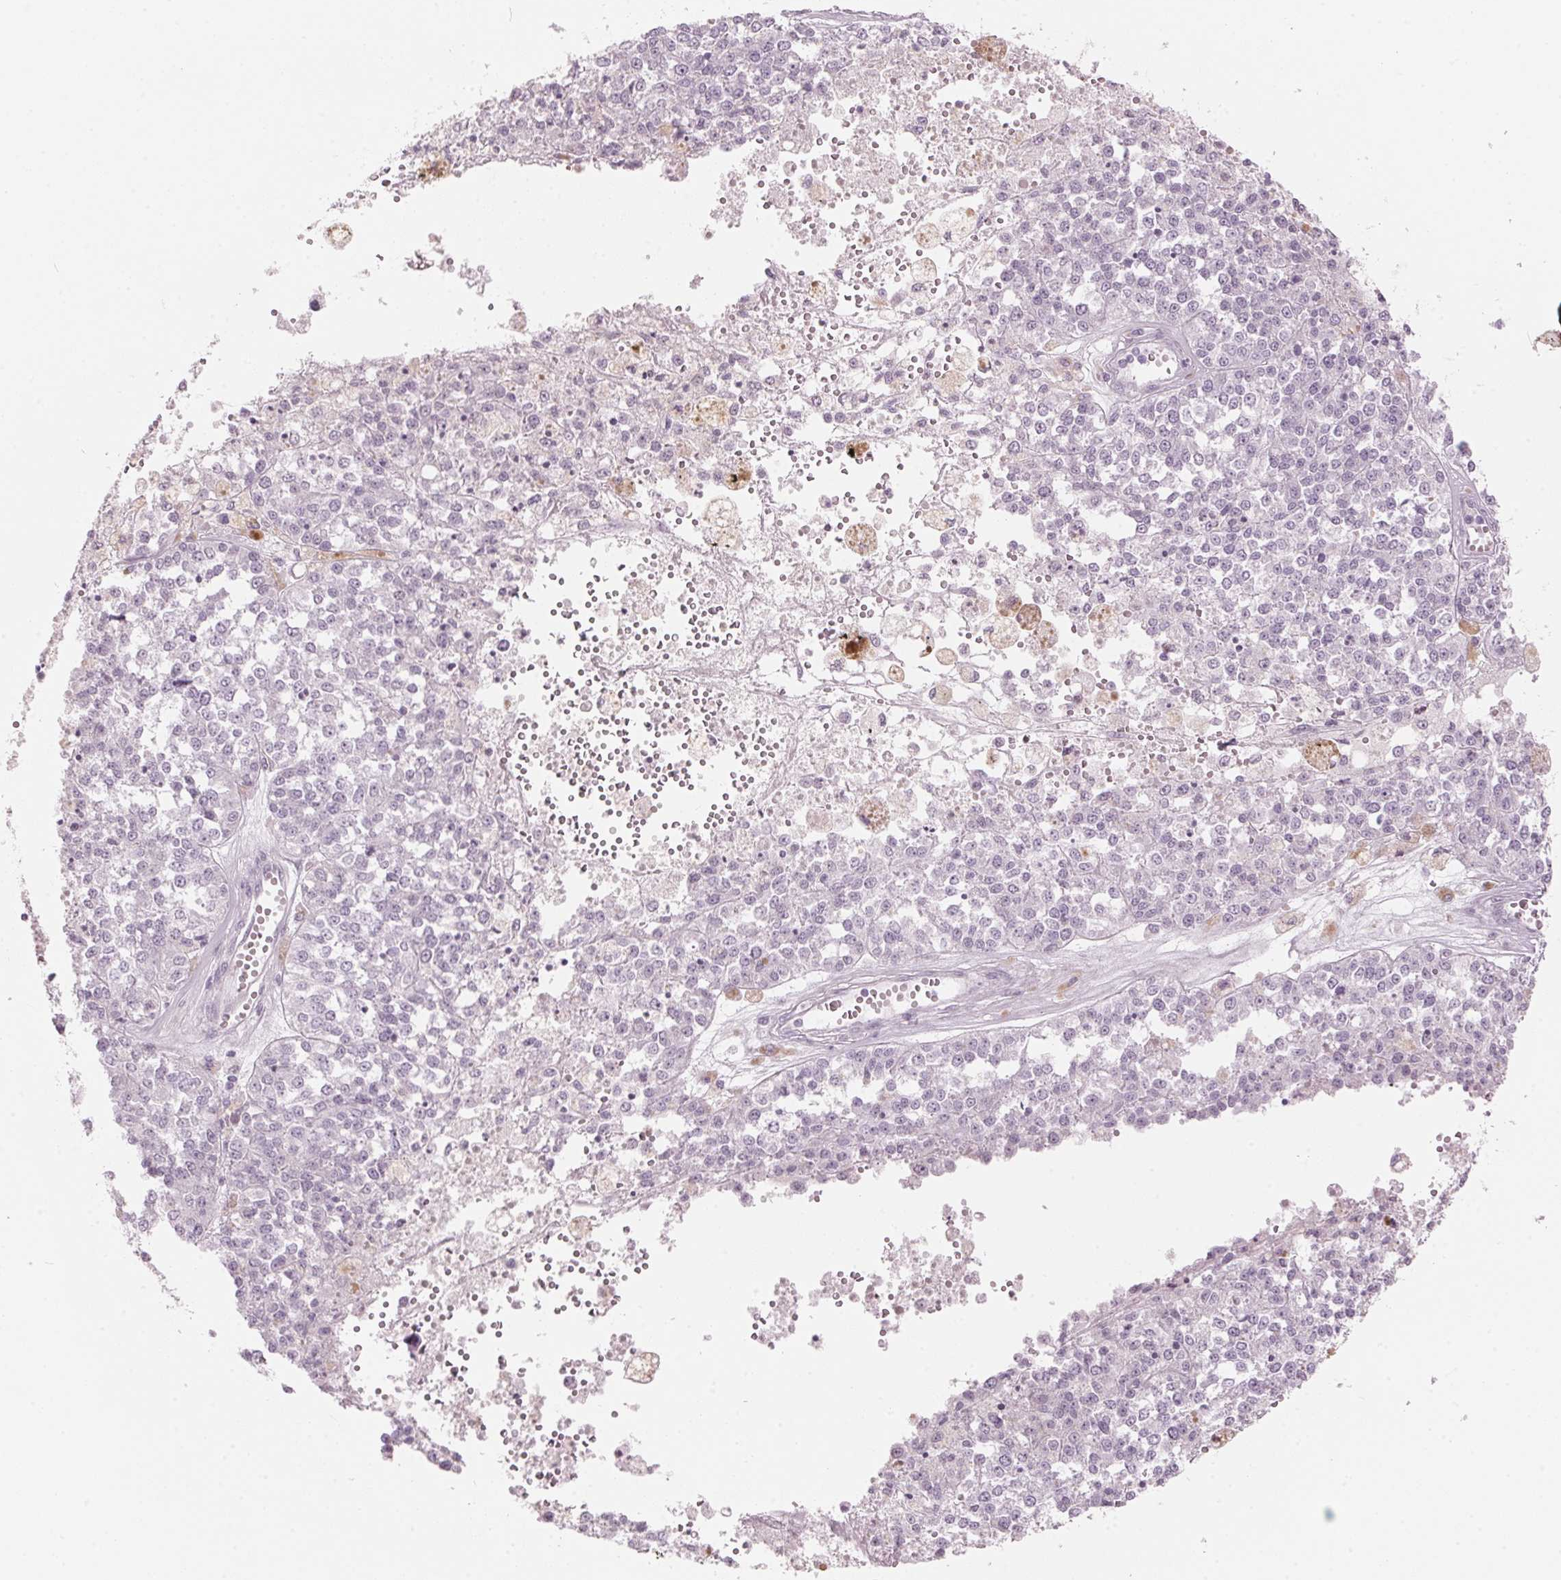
{"staining": {"intensity": "negative", "quantity": "none", "location": "none"}, "tissue": "melanoma", "cell_type": "Tumor cells", "image_type": "cancer", "snomed": [{"axis": "morphology", "description": "Malignant melanoma, Metastatic site"}, {"axis": "topography", "description": "Lymph node"}], "caption": "DAB immunohistochemical staining of human malignant melanoma (metastatic site) reveals no significant staining in tumor cells.", "gene": "SCTR", "patient": {"sex": "female", "age": 64}}